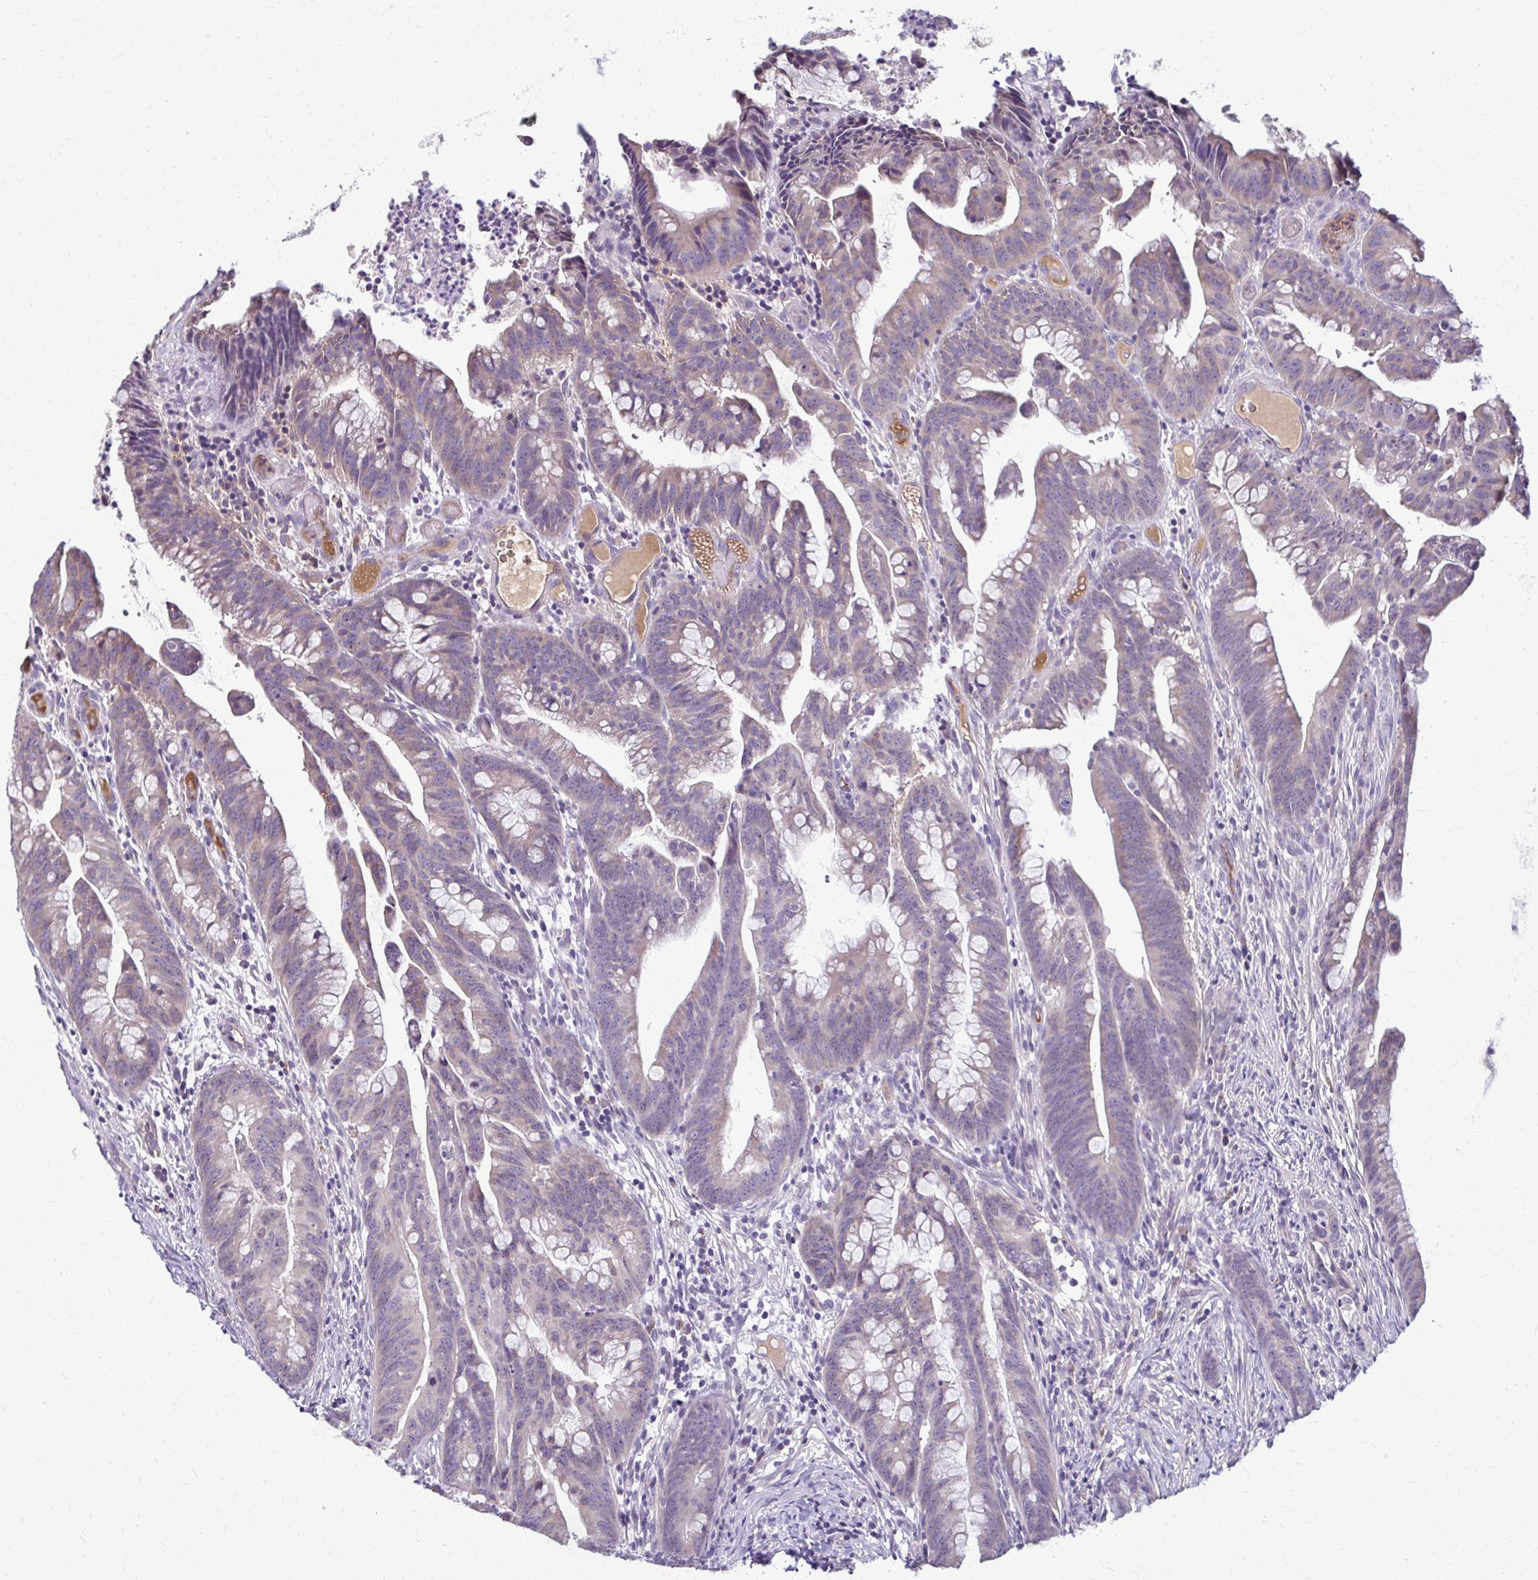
{"staining": {"intensity": "weak", "quantity": "25%-75%", "location": "cytoplasmic/membranous"}, "tissue": "colorectal cancer", "cell_type": "Tumor cells", "image_type": "cancer", "snomed": [{"axis": "morphology", "description": "Adenocarcinoma, NOS"}, {"axis": "topography", "description": "Colon"}], "caption": "Colorectal cancer (adenocarcinoma) stained with a protein marker reveals weak staining in tumor cells.", "gene": "MCRIP2", "patient": {"sex": "male", "age": 62}}